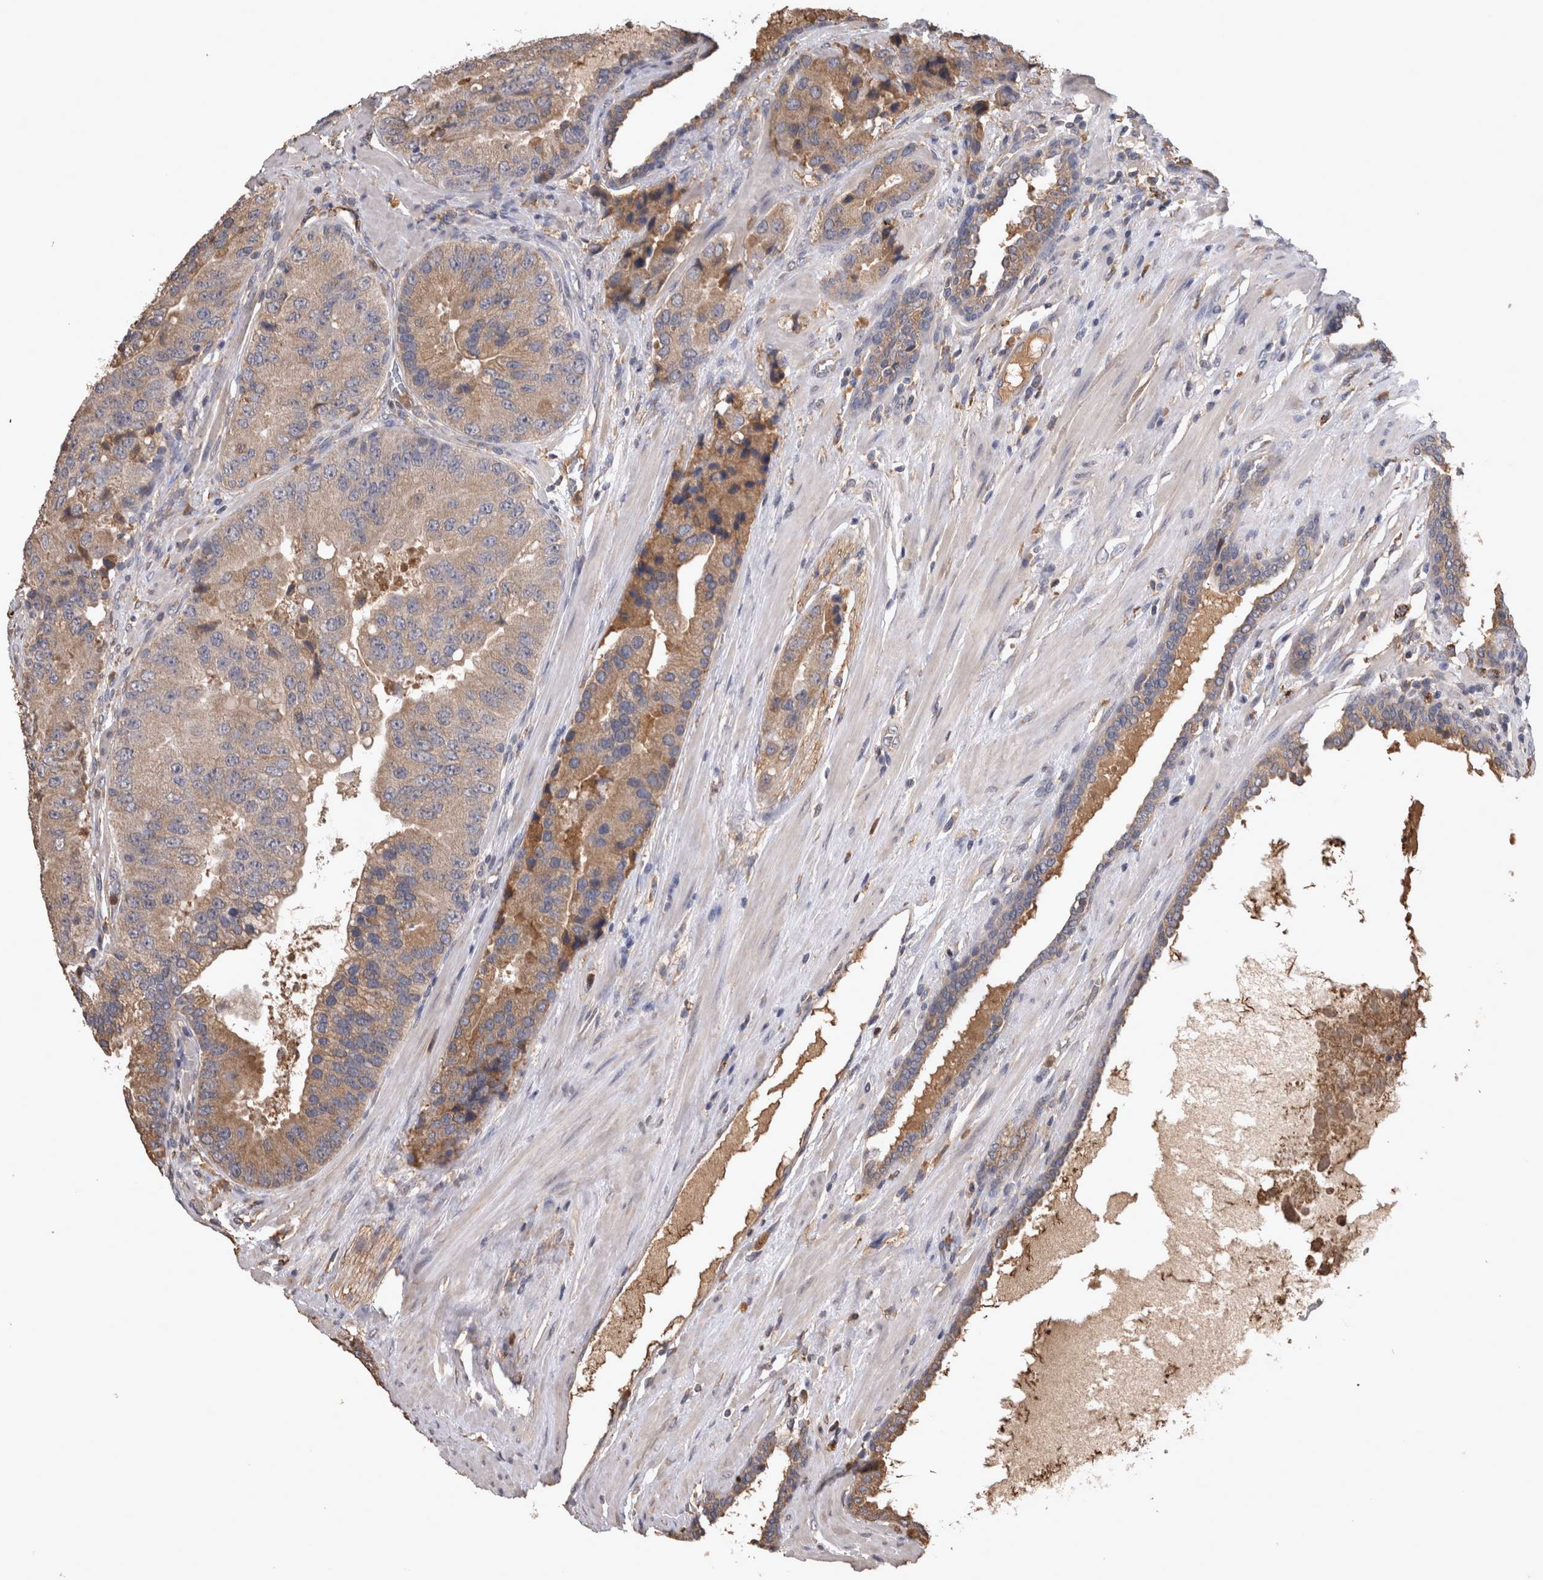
{"staining": {"intensity": "weak", "quantity": ">75%", "location": "cytoplasmic/membranous"}, "tissue": "prostate cancer", "cell_type": "Tumor cells", "image_type": "cancer", "snomed": [{"axis": "morphology", "description": "Adenocarcinoma, High grade"}, {"axis": "topography", "description": "Prostate"}], "caption": "Immunohistochemical staining of human prostate adenocarcinoma (high-grade) exhibits weak cytoplasmic/membranous protein positivity in about >75% of tumor cells.", "gene": "TMED7", "patient": {"sex": "male", "age": 70}}